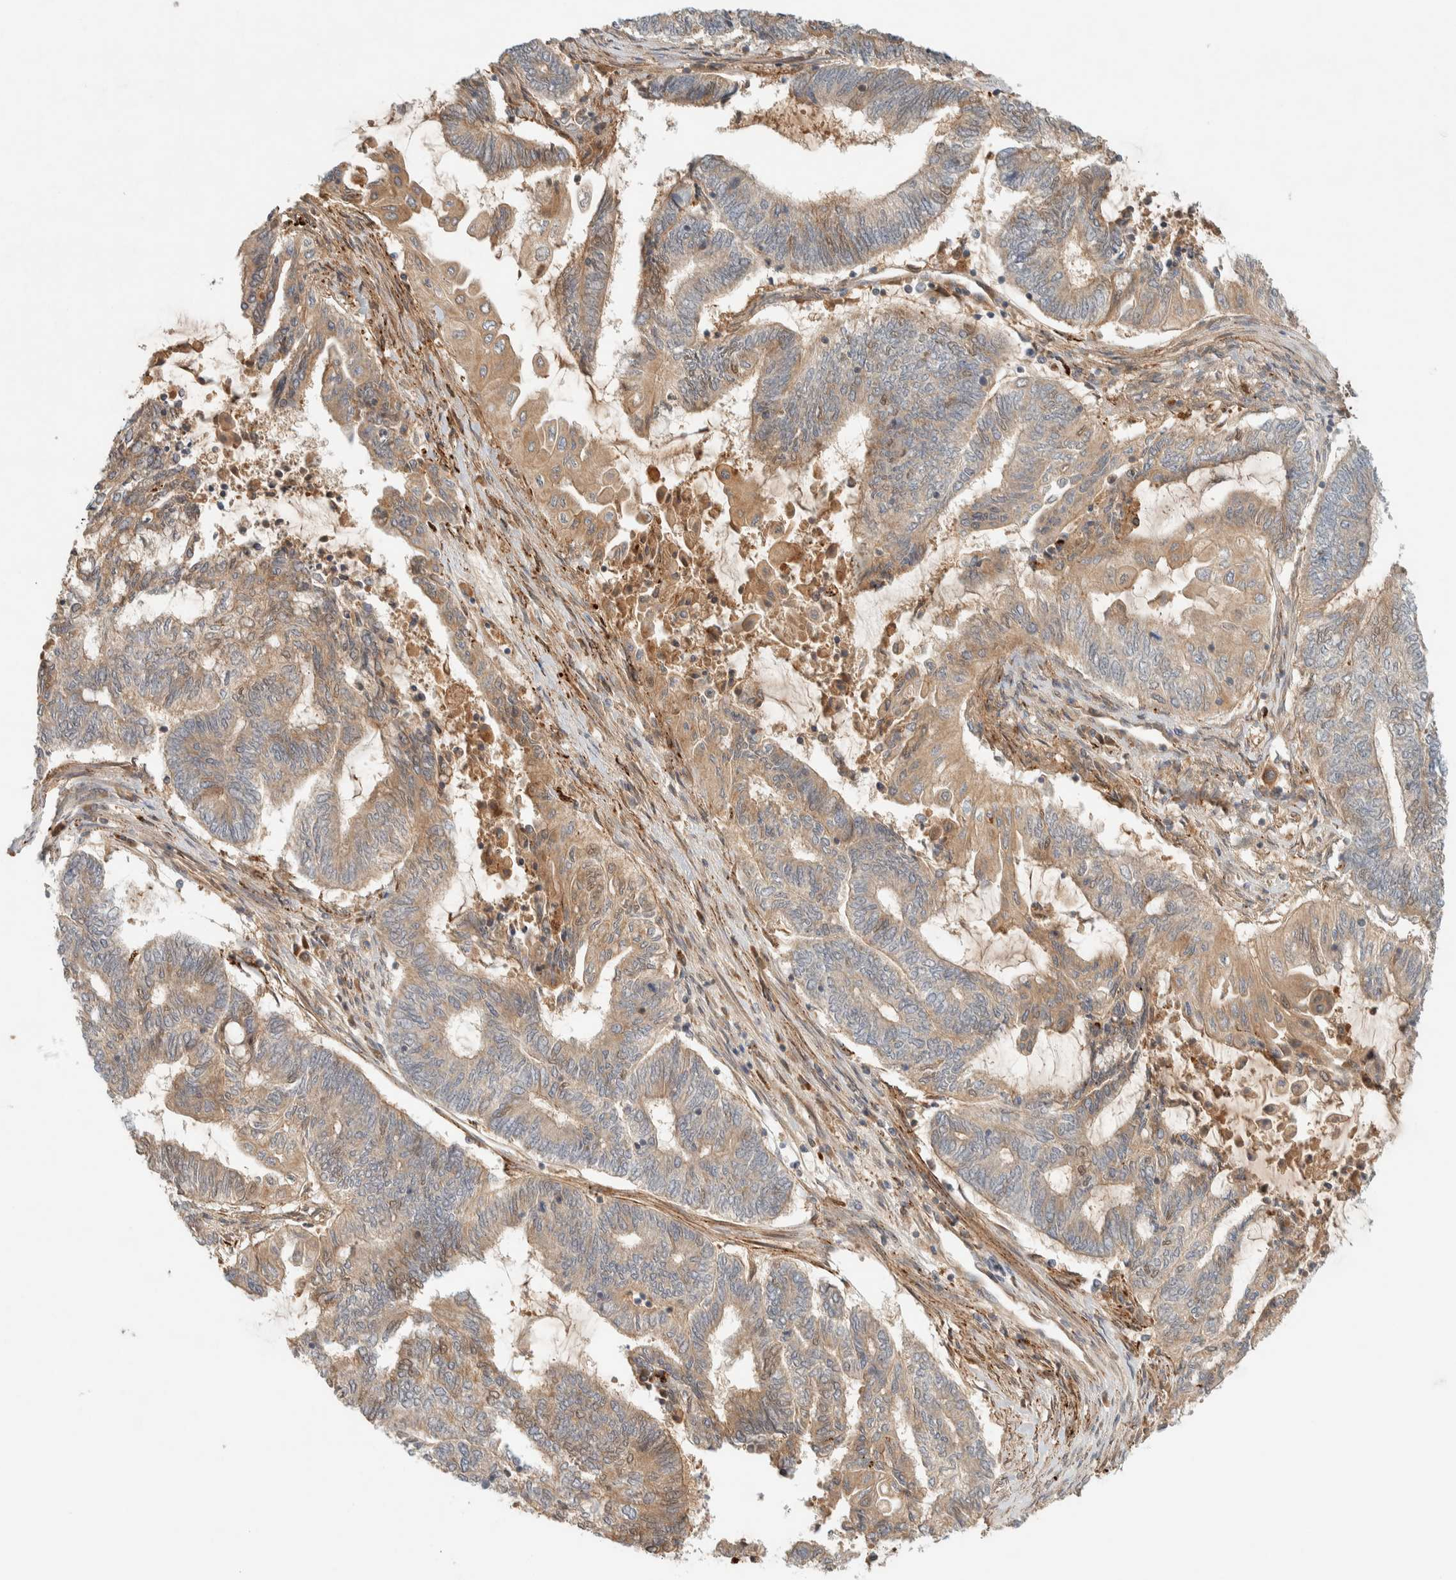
{"staining": {"intensity": "weak", "quantity": ">75%", "location": "cytoplasmic/membranous"}, "tissue": "endometrial cancer", "cell_type": "Tumor cells", "image_type": "cancer", "snomed": [{"axis": "morphology", "description": "Adenocarcinoma, NOS"}, {"axis": "topography", "description": "Uterus"}, {"axis": "topography", "description": "Endometrium"}], "caption": "DAB (3,3'-diaminobenzidine) immunohistochemical staining of endometrial cancer exhibits weak cytoplasmic/membranous protein staining in about >75% of tumor cells.", "gene": "FAM167A", "patient": {"sex": "female", "age": 70}}